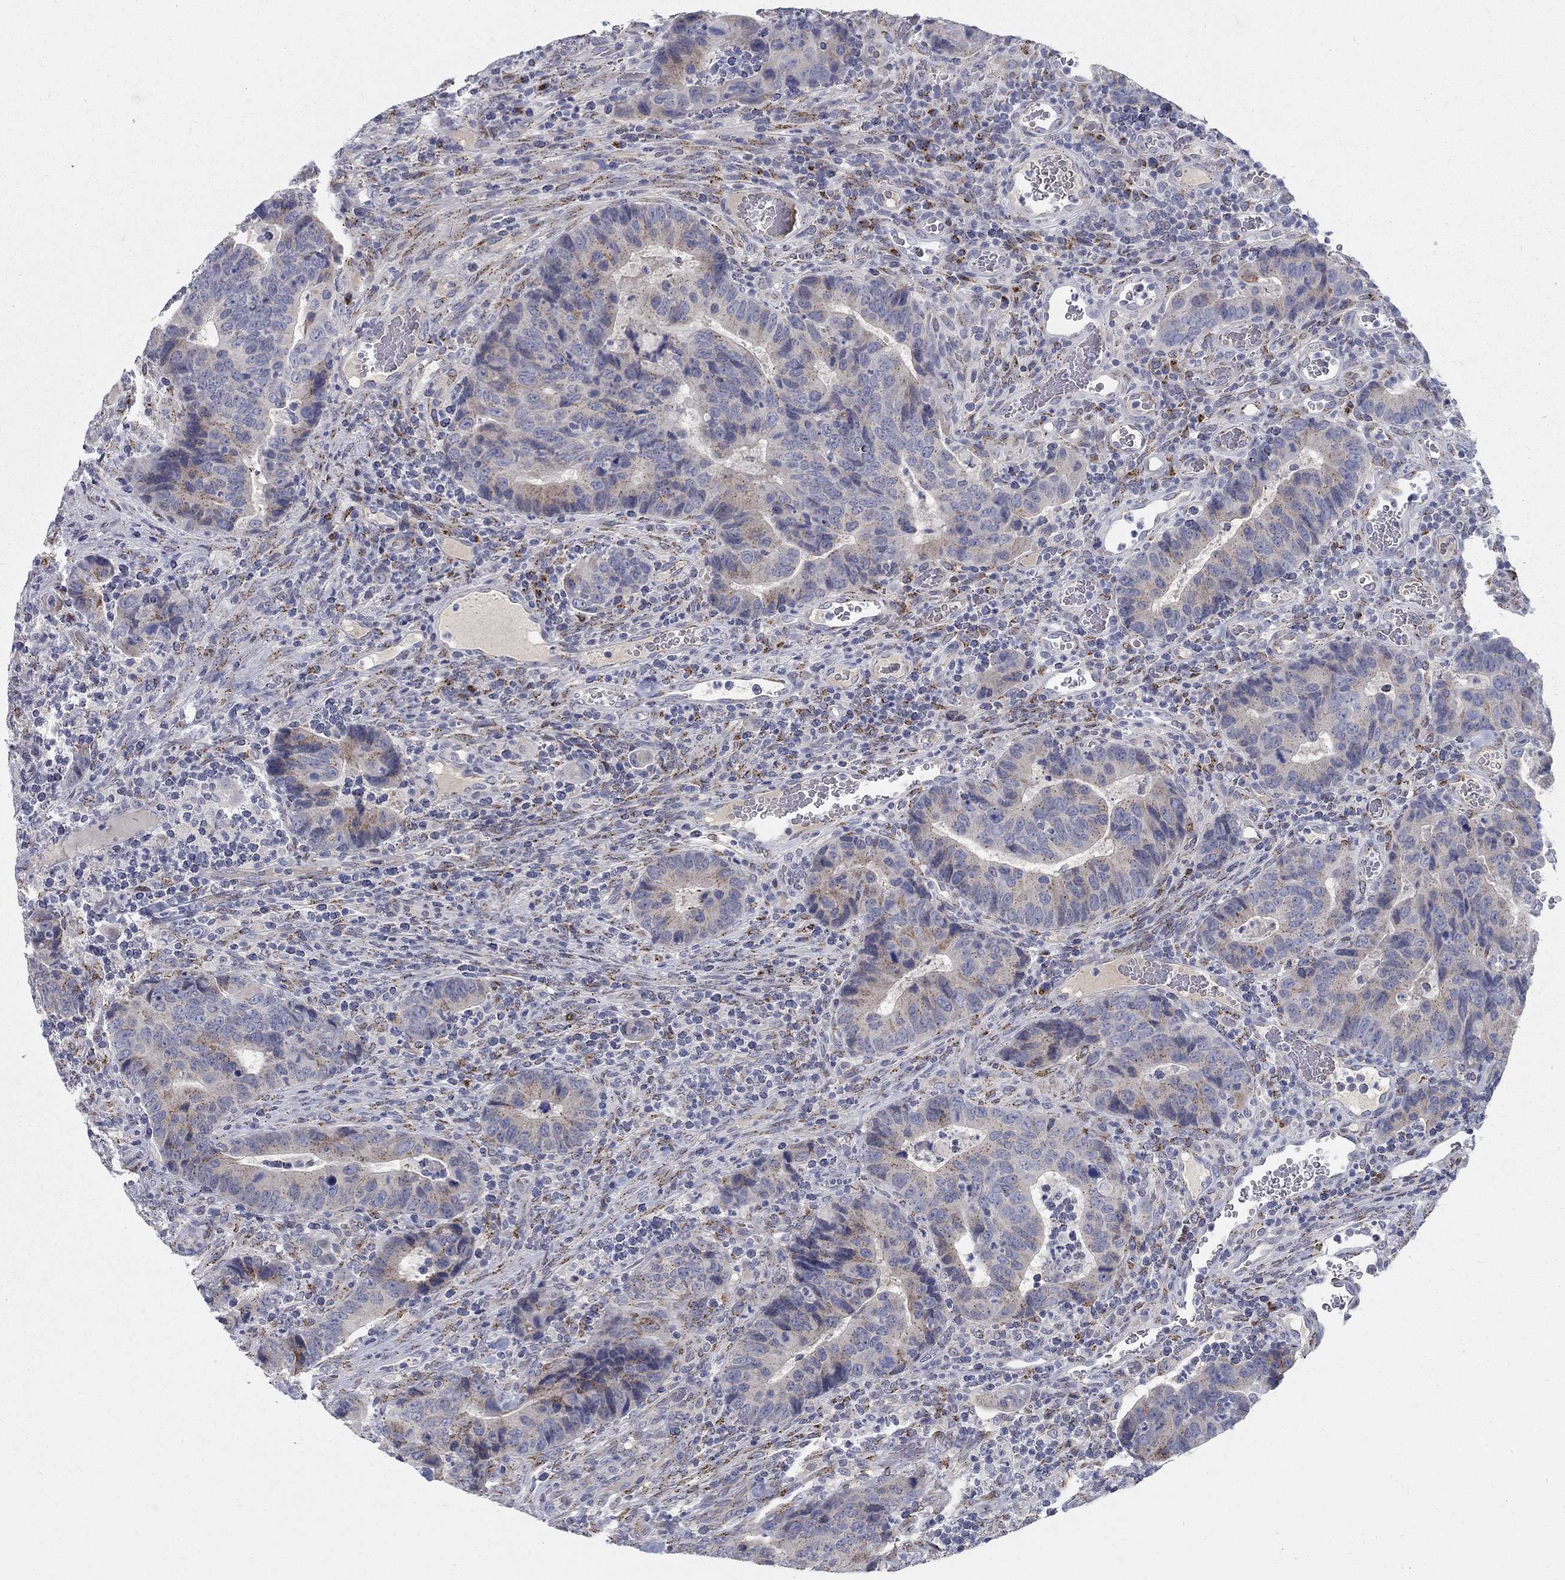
{"staining": {"intensity": "weak", "quantity": "25%-75%", "location": "cytoplasmic/membranous"}, "tissue": "colorectal cancer", "cell_type": "Tumor cells", "image_type": "cancer", "snomed": [{"axis": "morphology", "description": "Adenocarcinoma, NOS"}, {"axis": "topography", "description": "Colon"}], "caption": "The micrograph shows a brown stain indicating the presence of a protein in the cytoplasmic/membranous of tumor cells in colorectal adenocarcinoma. The staining is performed using DAB brown chromogen to label protein expression. The nuclei are counter-stained blue using hematoxylin.", "gene": "PANK3", "patient": {"sex": "female", "age": 56}}